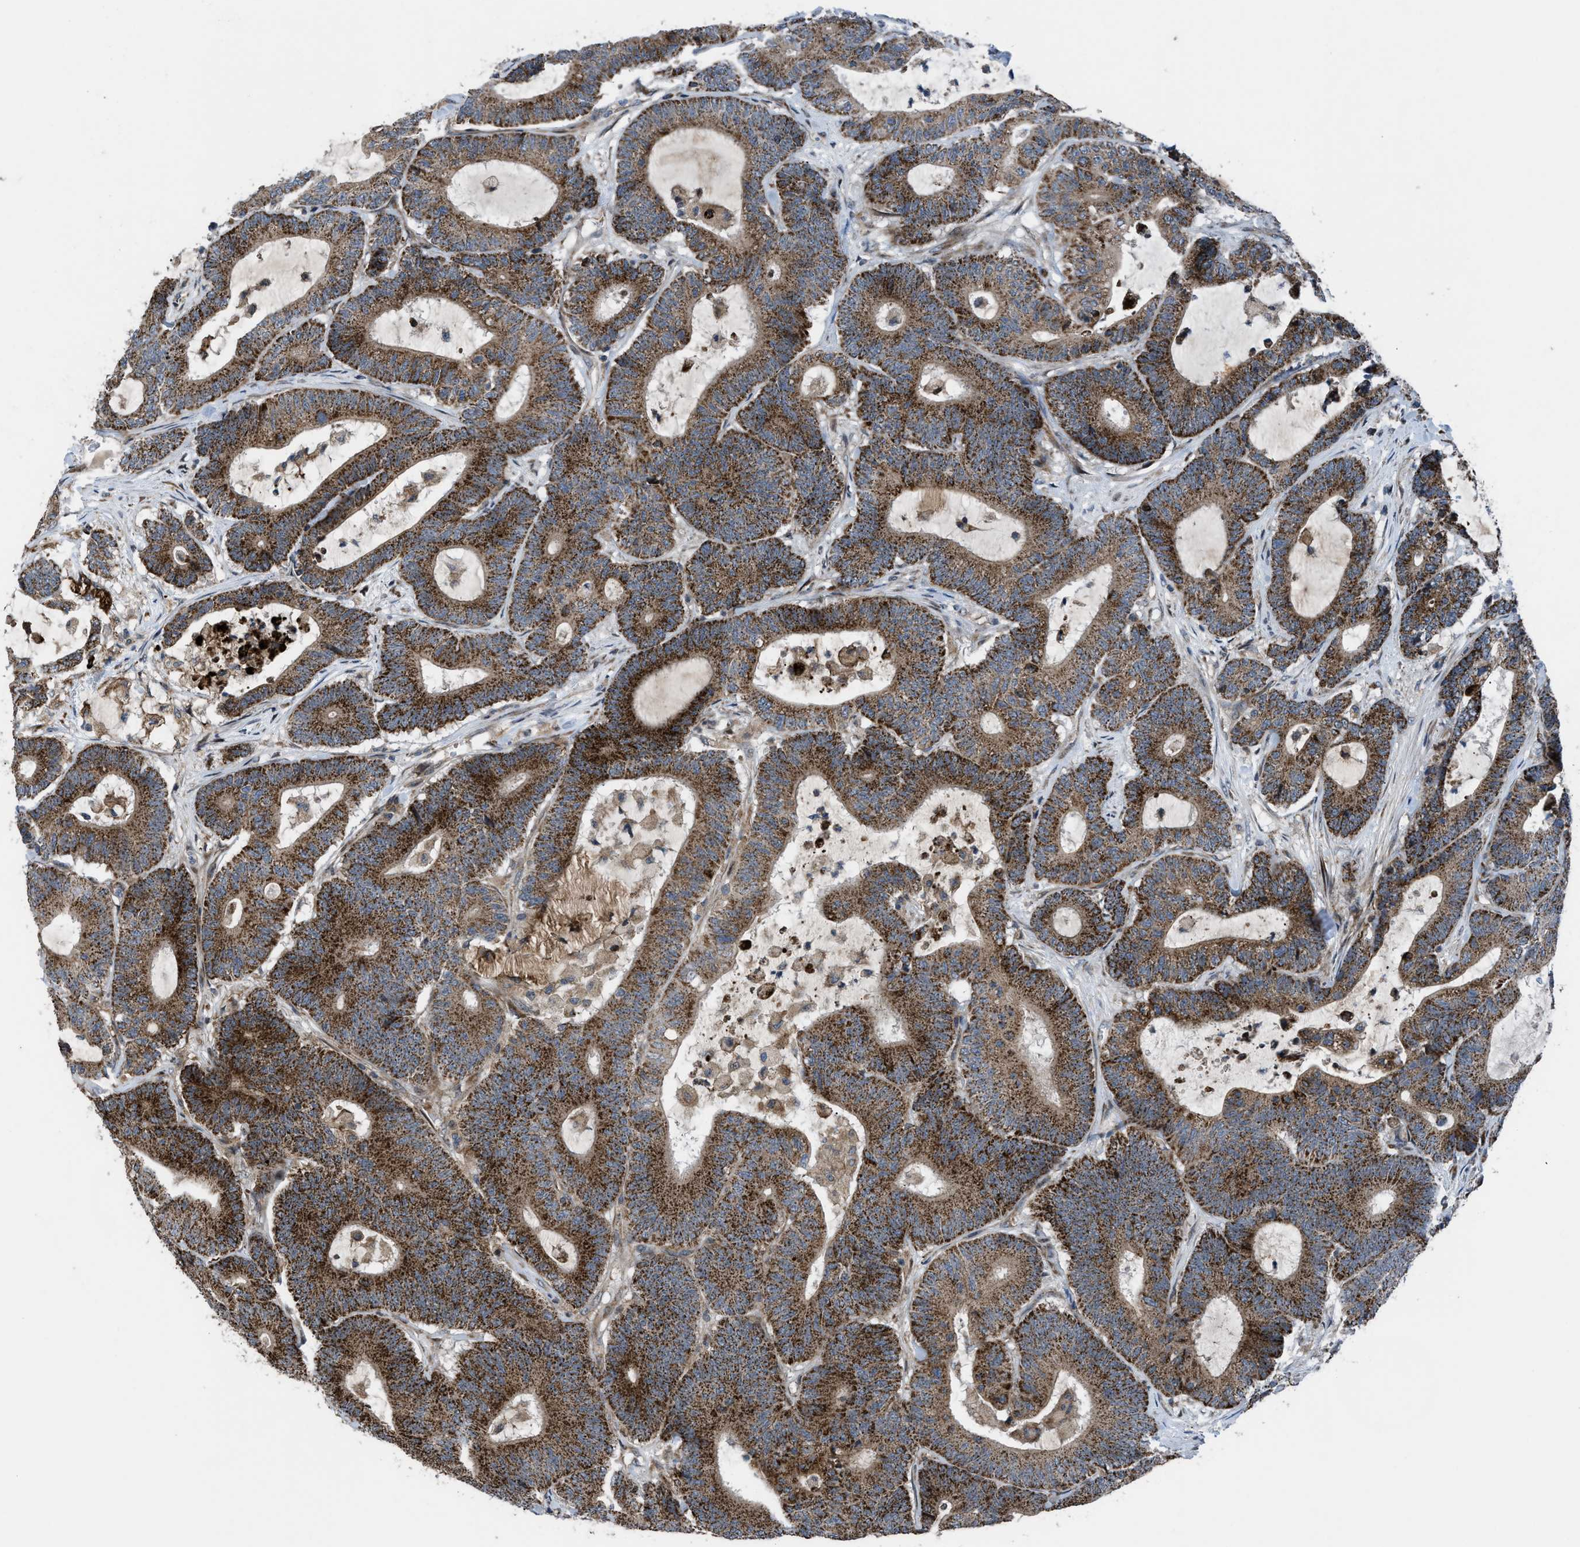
{"staining": {"intensity": "strong", "quantity": ">75%", "location": "cytoplasmic/membranous"}, "tissue": "colorectal cancer", "cell_type": "Tumor cells", "image_type": "cancer", "snomed": [{"axis": "morphology", "description": "Adenocarcinoma, NOS"}, {"axis": "topography", "description": "Colon"}], "caption": "A high-resolution histopathology image shows immunohistochemistry (IHC) staining of adenocarcinoma (colorectal), which displays strong cytoplasmic/membranous expression in approximately >75% of tumor cells.", "gene": "AP3M2", "patient": {"sex": "female", "age": 84}}